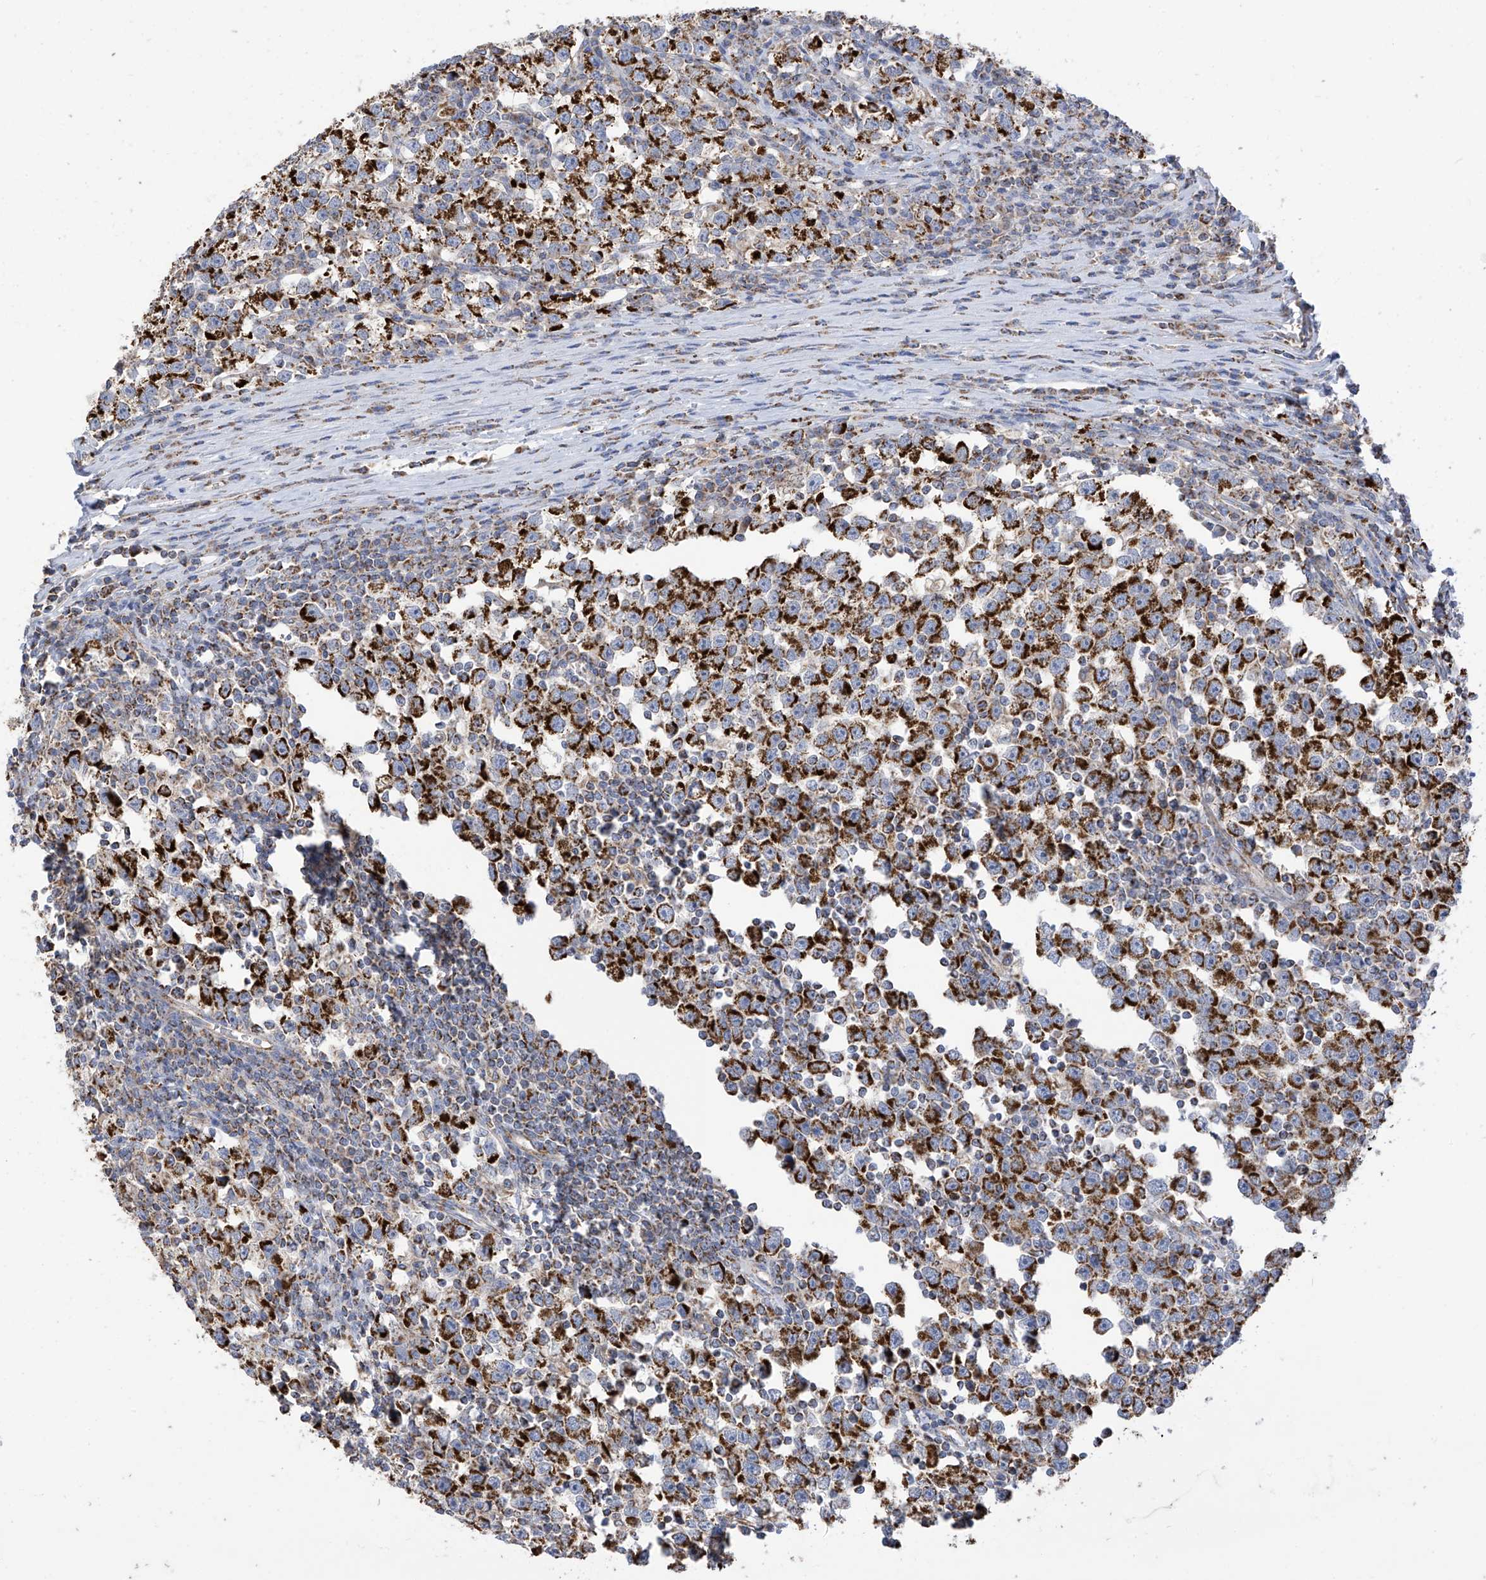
{"staining": {"intensity": "strong", "quantity": ">75%", "location": "cytoplasmic/membranous"}, "tissue": "testis cancer", "cell_type": "Tumor cells", "image_type": "cancer", "snomed": [{"axis": "morphology", "description": "Normal tissue, NOS"}, {"axis": "morphology", "description": "Seminoma, NOS"}, {"axis": "topography", "description": "Testis"}], "caption": "Protein expression analysis of testis seminoma shows strong cytoplasmic/membranous expression in approximately >75% of tumor cells. Using DAB (3,3'-diaminobenzidine) (brown) and hematoxylin (blue) stains, captured at high magnification using brightfield microscopy.", "gene": "PNPT1", "patient": {"sex": "male", "age": 43}}